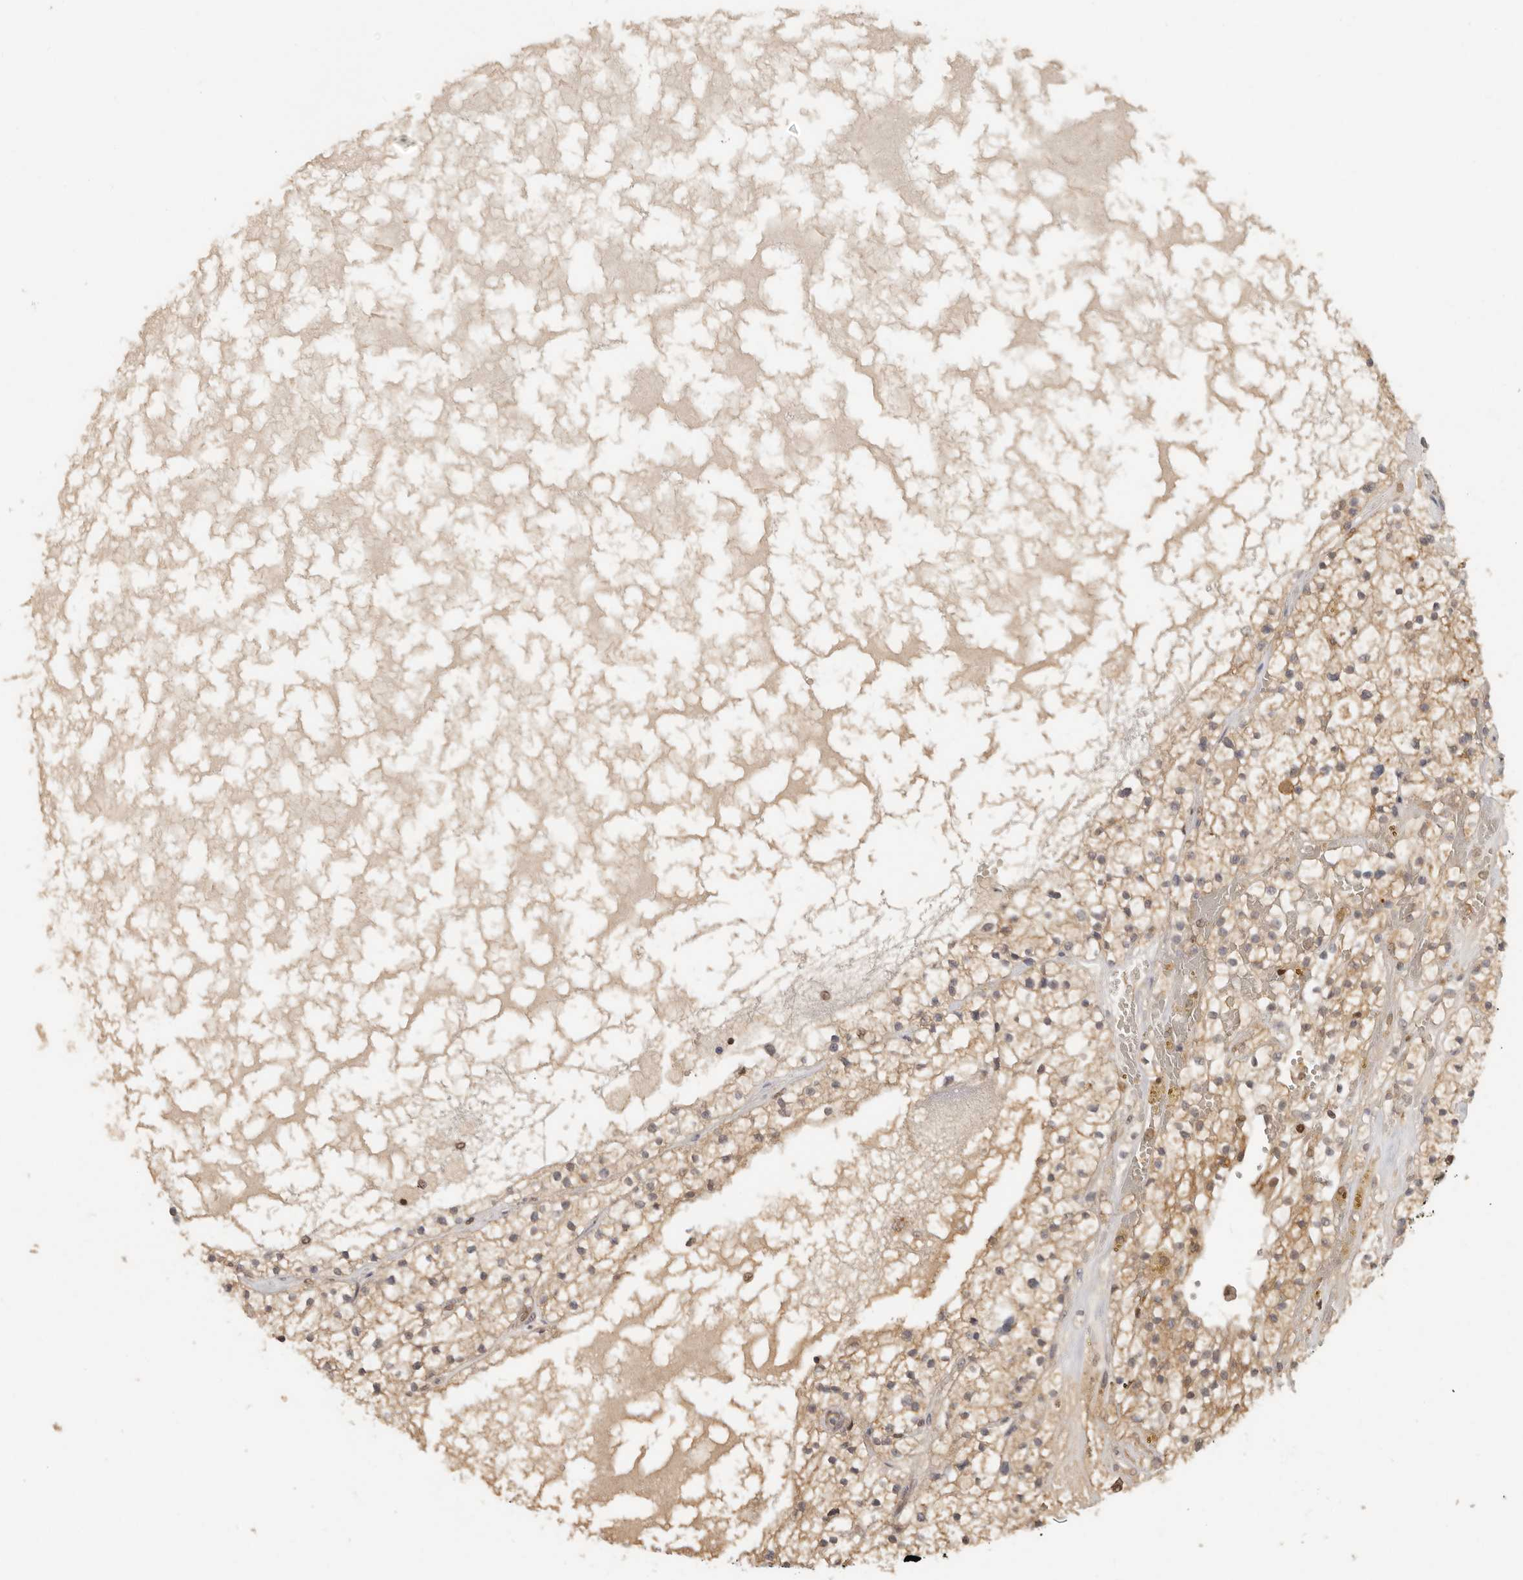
{"staining": {"intensity": "weak", "quantity": "25%-75%", "location": "cytoplasmic/membranous,nuclear"}, "tissue": "renal cancer", "cell_type": "Tumor cells", "image_type": "cancer", "snomed": [{"axis": "morphology", "description": "Normal tissue, NOS"}, {"axis": "morphology", "description": "Adenocarcinoma, NOS"}, {"axis": "topography", "description": "Kidney"}], "caption": "A histopathology image showing weak cytoplasmic/membranous and nuclear staining in about 25%-75% of tumor cells in renal cancer (adenocarcinoma), as visualized by brown immunohistochemical staining.", "gene": "PSMA5", "patient": {"sex": "male", "age": 68}}